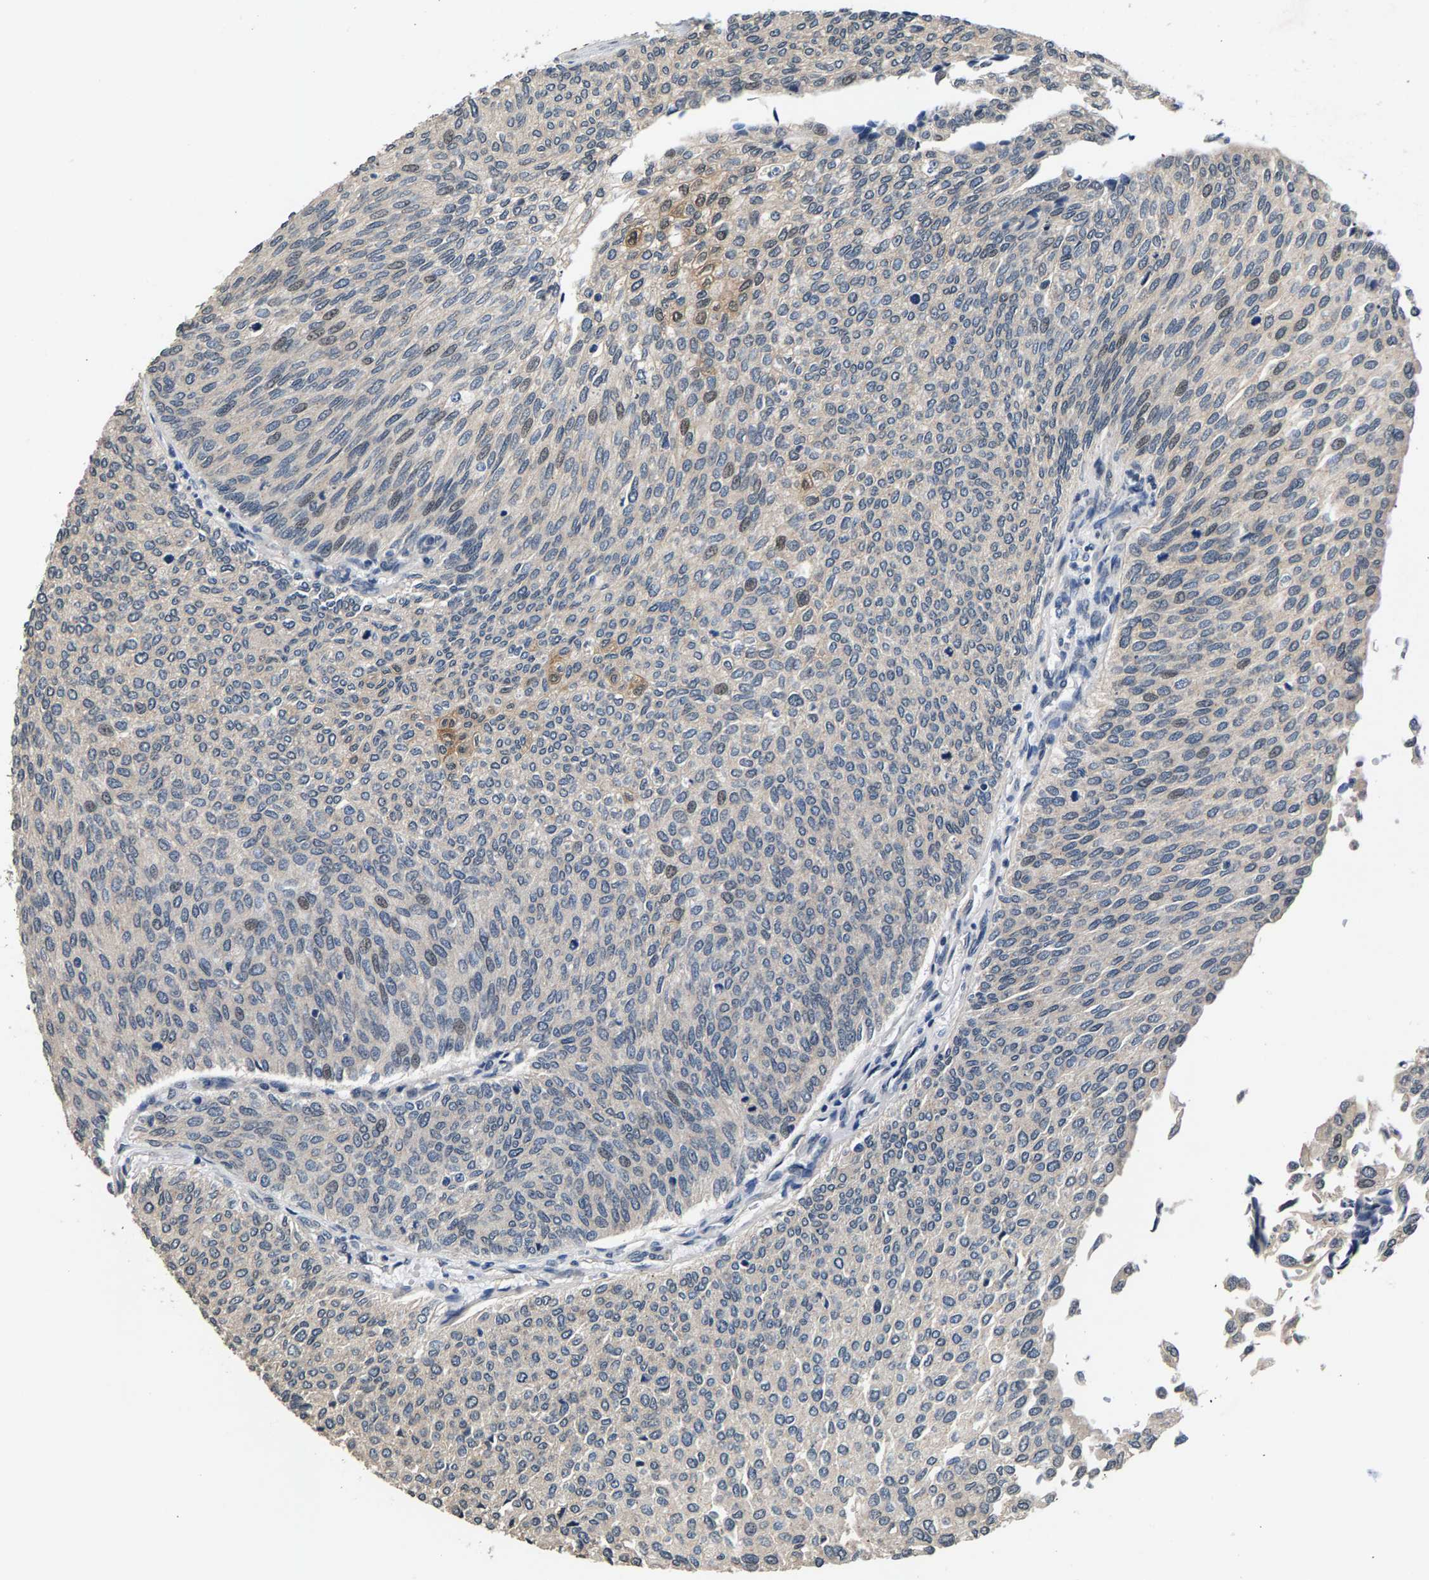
{"staining": {"intensity": "weak", "quantity": "25%-75%", "location": "nuclear"}, "tissue": "urothelial cancer", "cell_type": "Tumor cells", "image_type": "cancer", "snomed": [{"axis": "morphology", "description": "Urothelial carcinoma, Low grade"}, {"axis": "topography", "description": "Urinary bladder"}], "caption": "A micrograph showing weak nuclear staining in approximately 25%-75% of tumor cells in urothelial carcinoma (low-grade), as visualized by brown immunohistochemical staining.", "gene": "RBM33", "patient": {"sex": "female", "age": 79}}